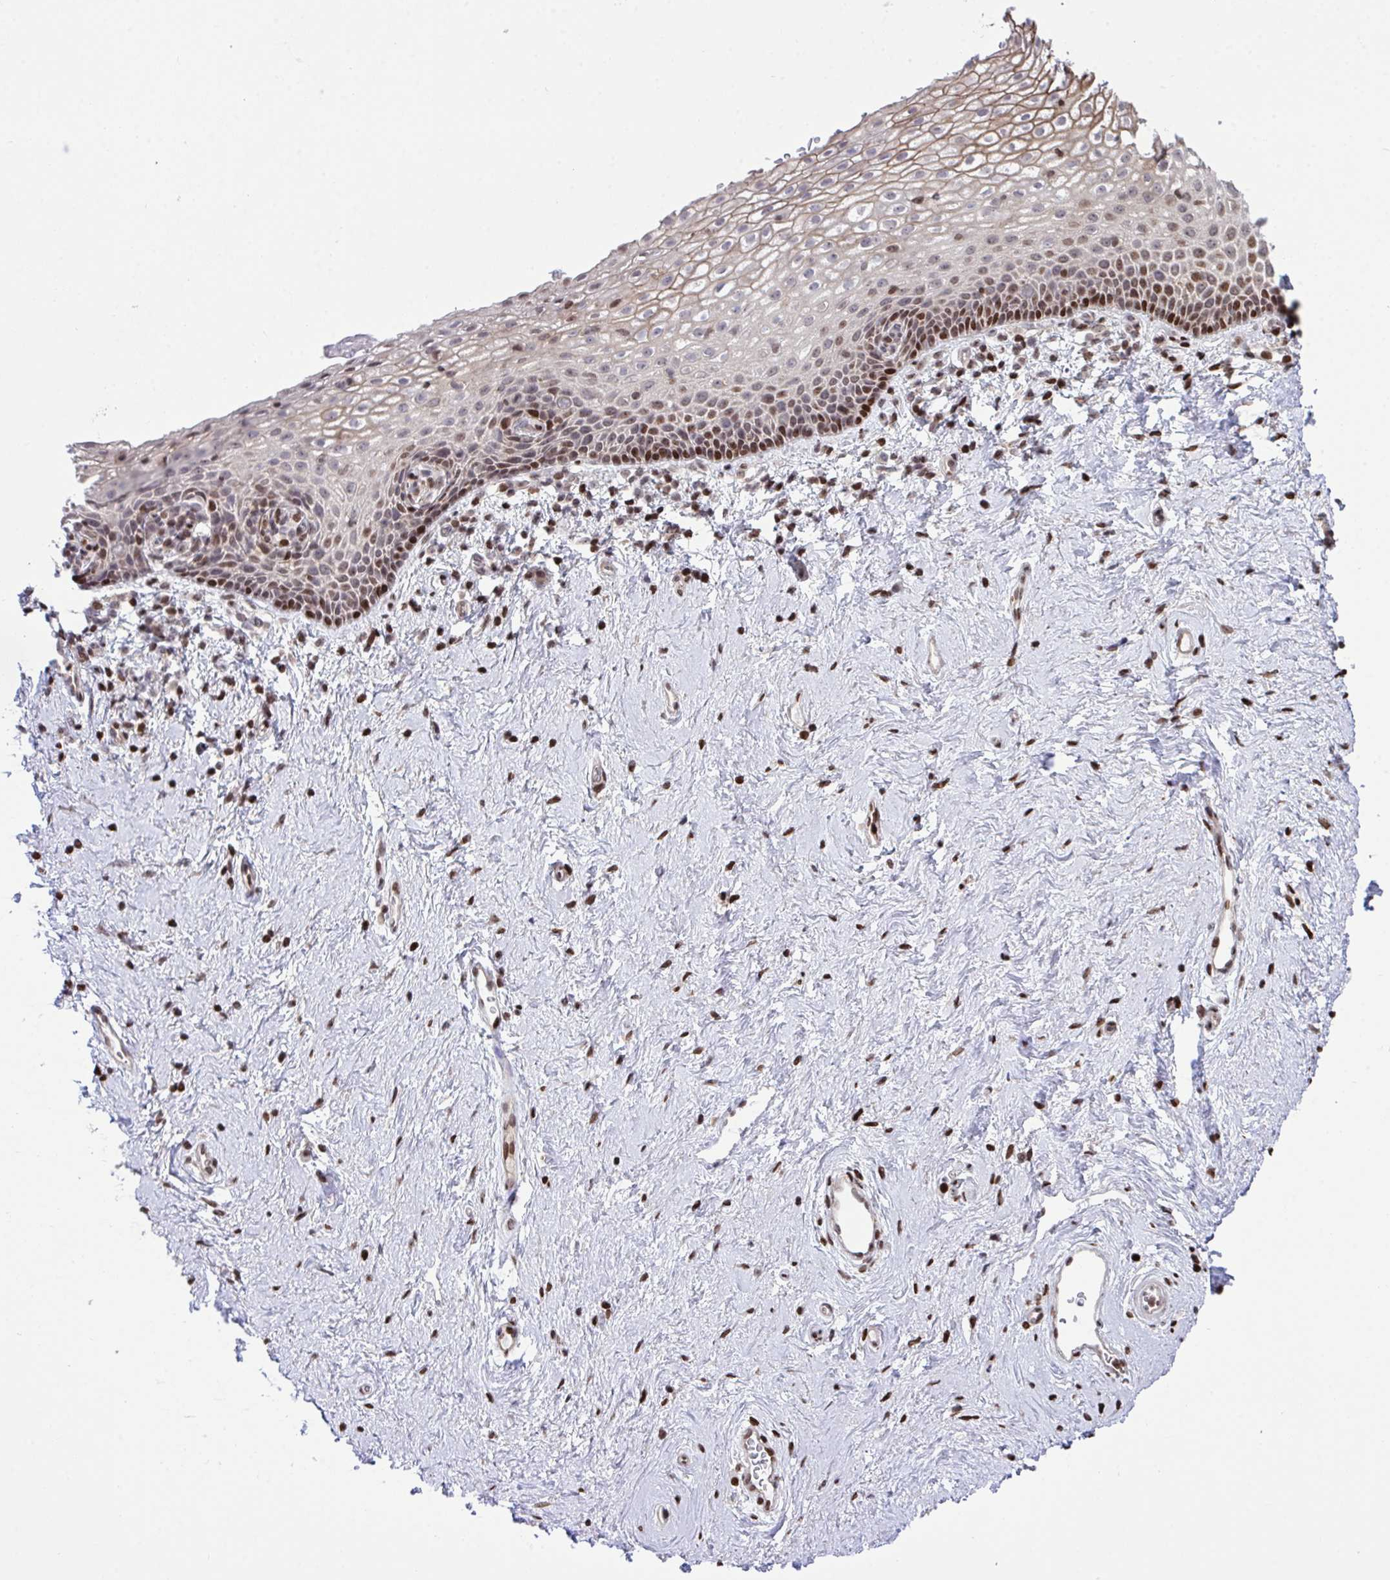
{"staining": {"intensity": "strong", "quantity": "25%-75%", "location": "cytoplasmic/membranous,nuclear"}, "tissue": "vagina", "cell_type": "Squamous epithelial cells", "image_type": "normal", "snomed": [{"axis": "morphology", "description": "Normal tissue, NOS"}, {"axis": "topography", "description": "Vagina"}], "caption": "High-power microscopy captured an IHC photomicrograph of benign vagina, revealing strong cytoplasmic/membranous,nuclear expression in about 25%-75% of squamous epithelial cells. (DAB IHC, brown staining for protein, blue staining for nuclei).", "gene": "RAPGEF5", "patient": {"sex": "female", "age": 61}}